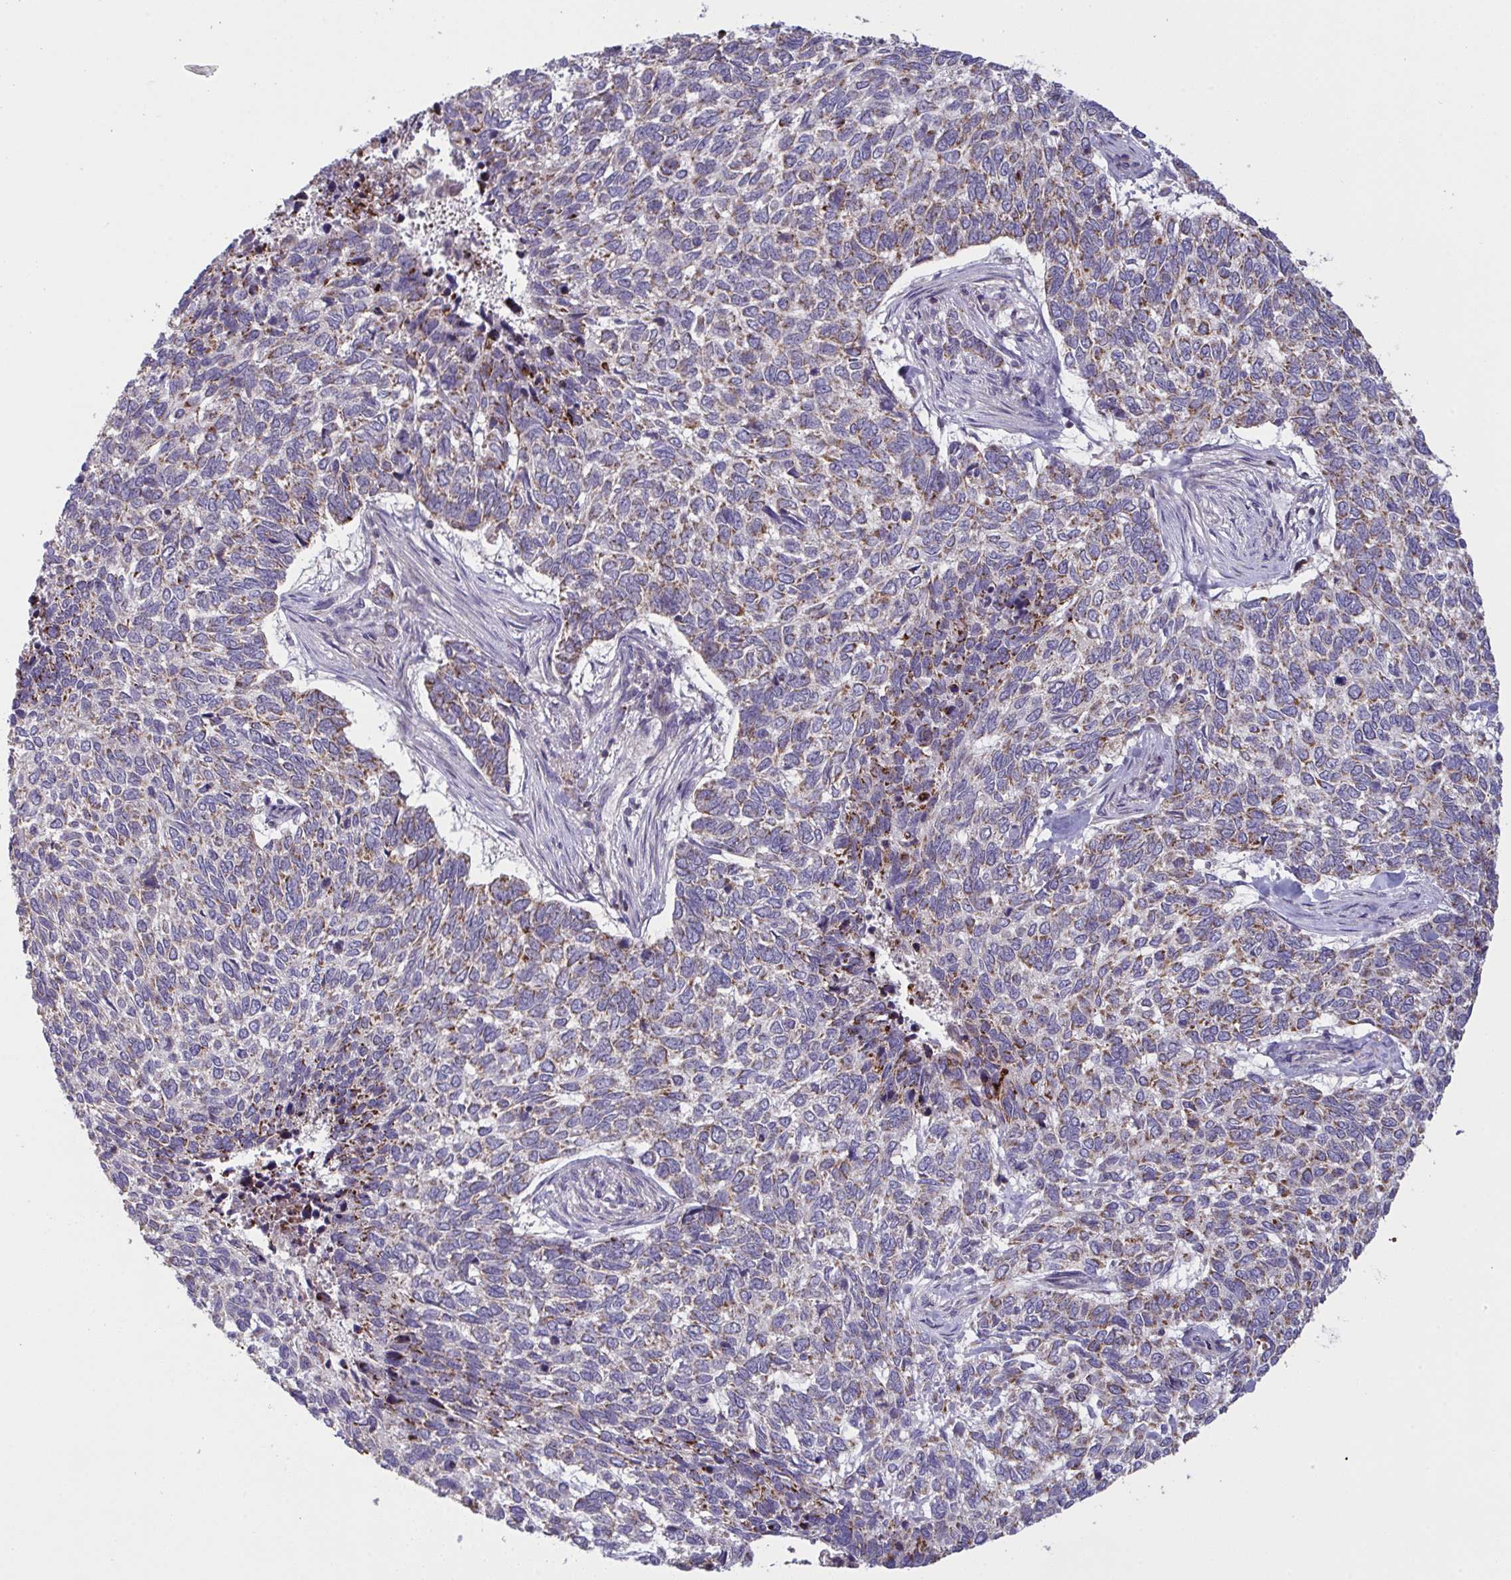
{"staining": {"intensity": "moderate", "quantity": "<25%", "location": "cytoplasmic/membranous"}, "tissue": "skin cancer", "cell_type": "Tumor cells", "image_type": "cancer", "snomed": [{"axis": "morphology", "description": "Basal cell carcinoma"}, {"axis": "topography", "description": "Skin"}], "caption": "High-power microscopy captured an immunohistochemistry photomicrograph of basal cell carcinoma (skin), revealing moderate cytoplasmic/membranous positivity in approximately <25% of tumor cells.", "gene": "MICOS10", "patient": {"sex": "female", "age": 65}}